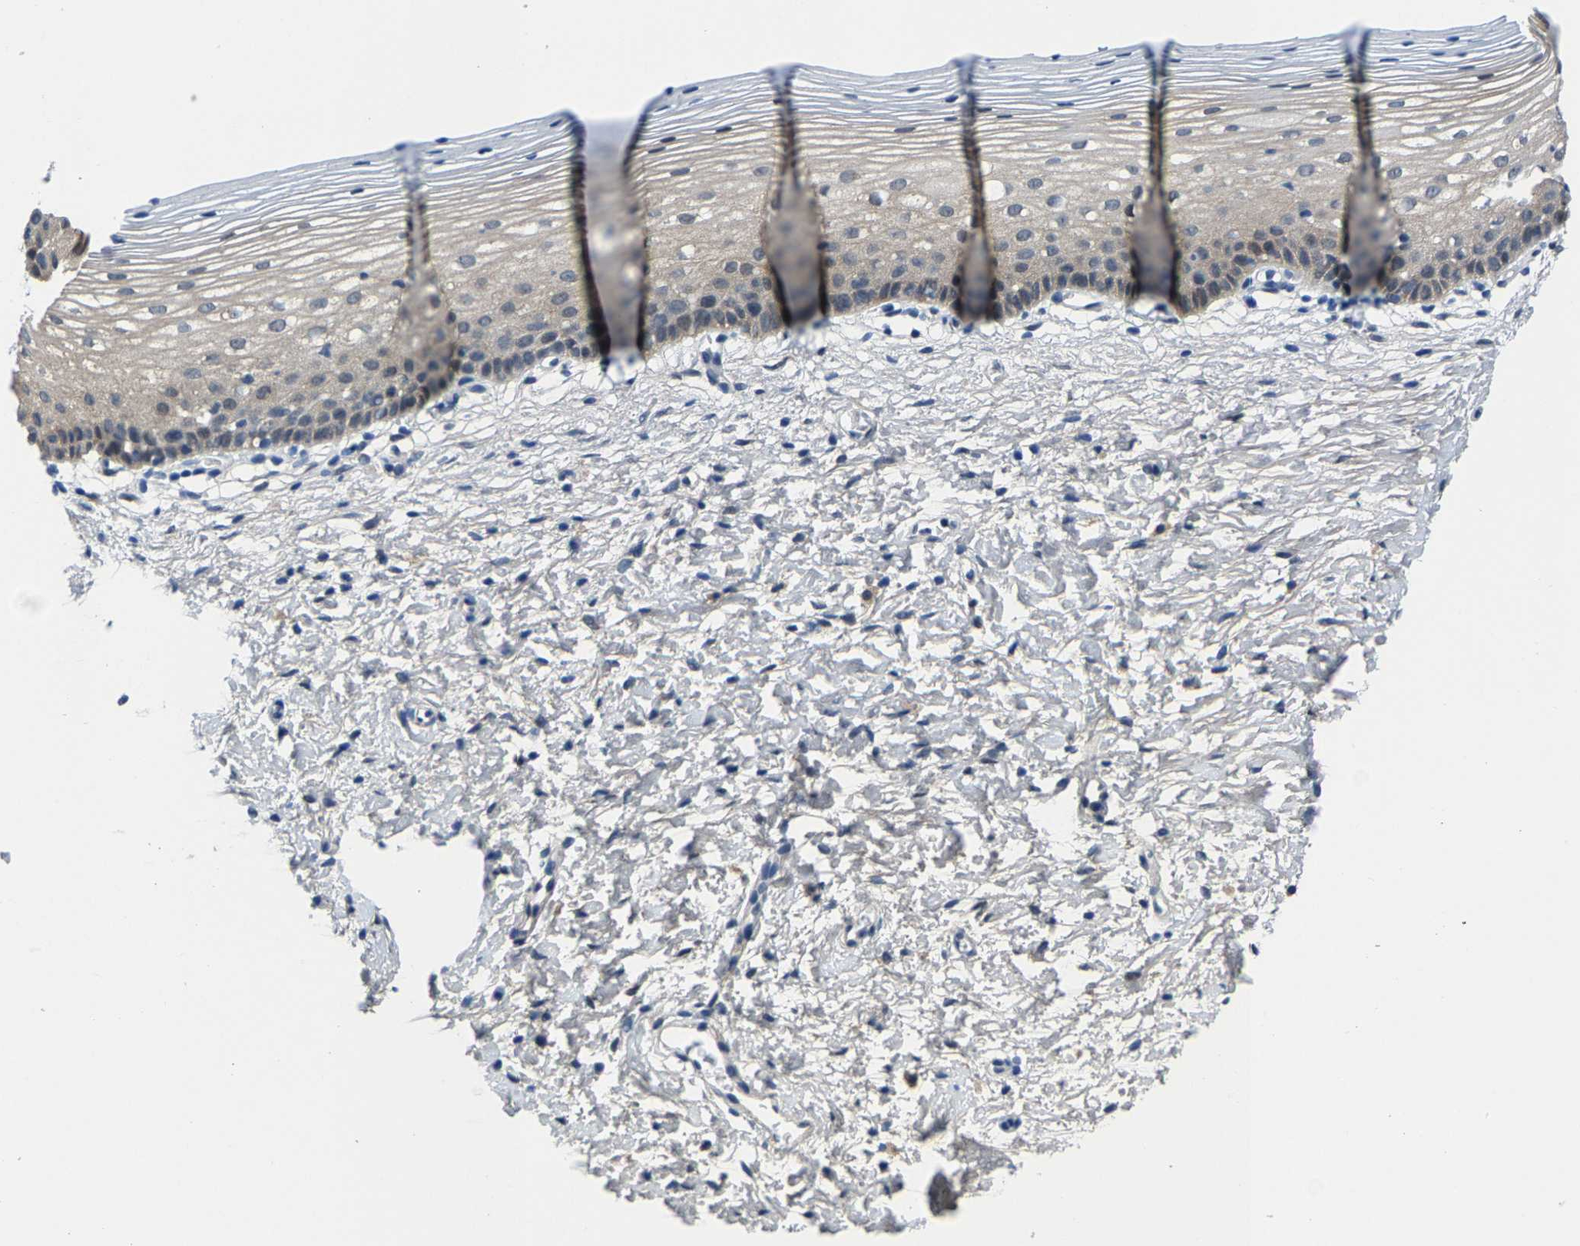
{"staining": {"intensity": "negative", "quantity": "none", "location": "none"}, "tissue": "cervix", "cell_type": "Glandular cells", "image_type": "normal", "snomed": [{"axis": "morphology", "description": "Normal tissue, NOS"}, {"axis": "topography", "description": "Cervix"}], "caption": "Glandular cells show no significant staining in unremarkable cervix. (DAB (3,3'-diaminobenzidine) immunohistochemistry with hematoxylin counter stain).", "gene": "SSH3", "patient": {"sex": "female", "age": 72}}